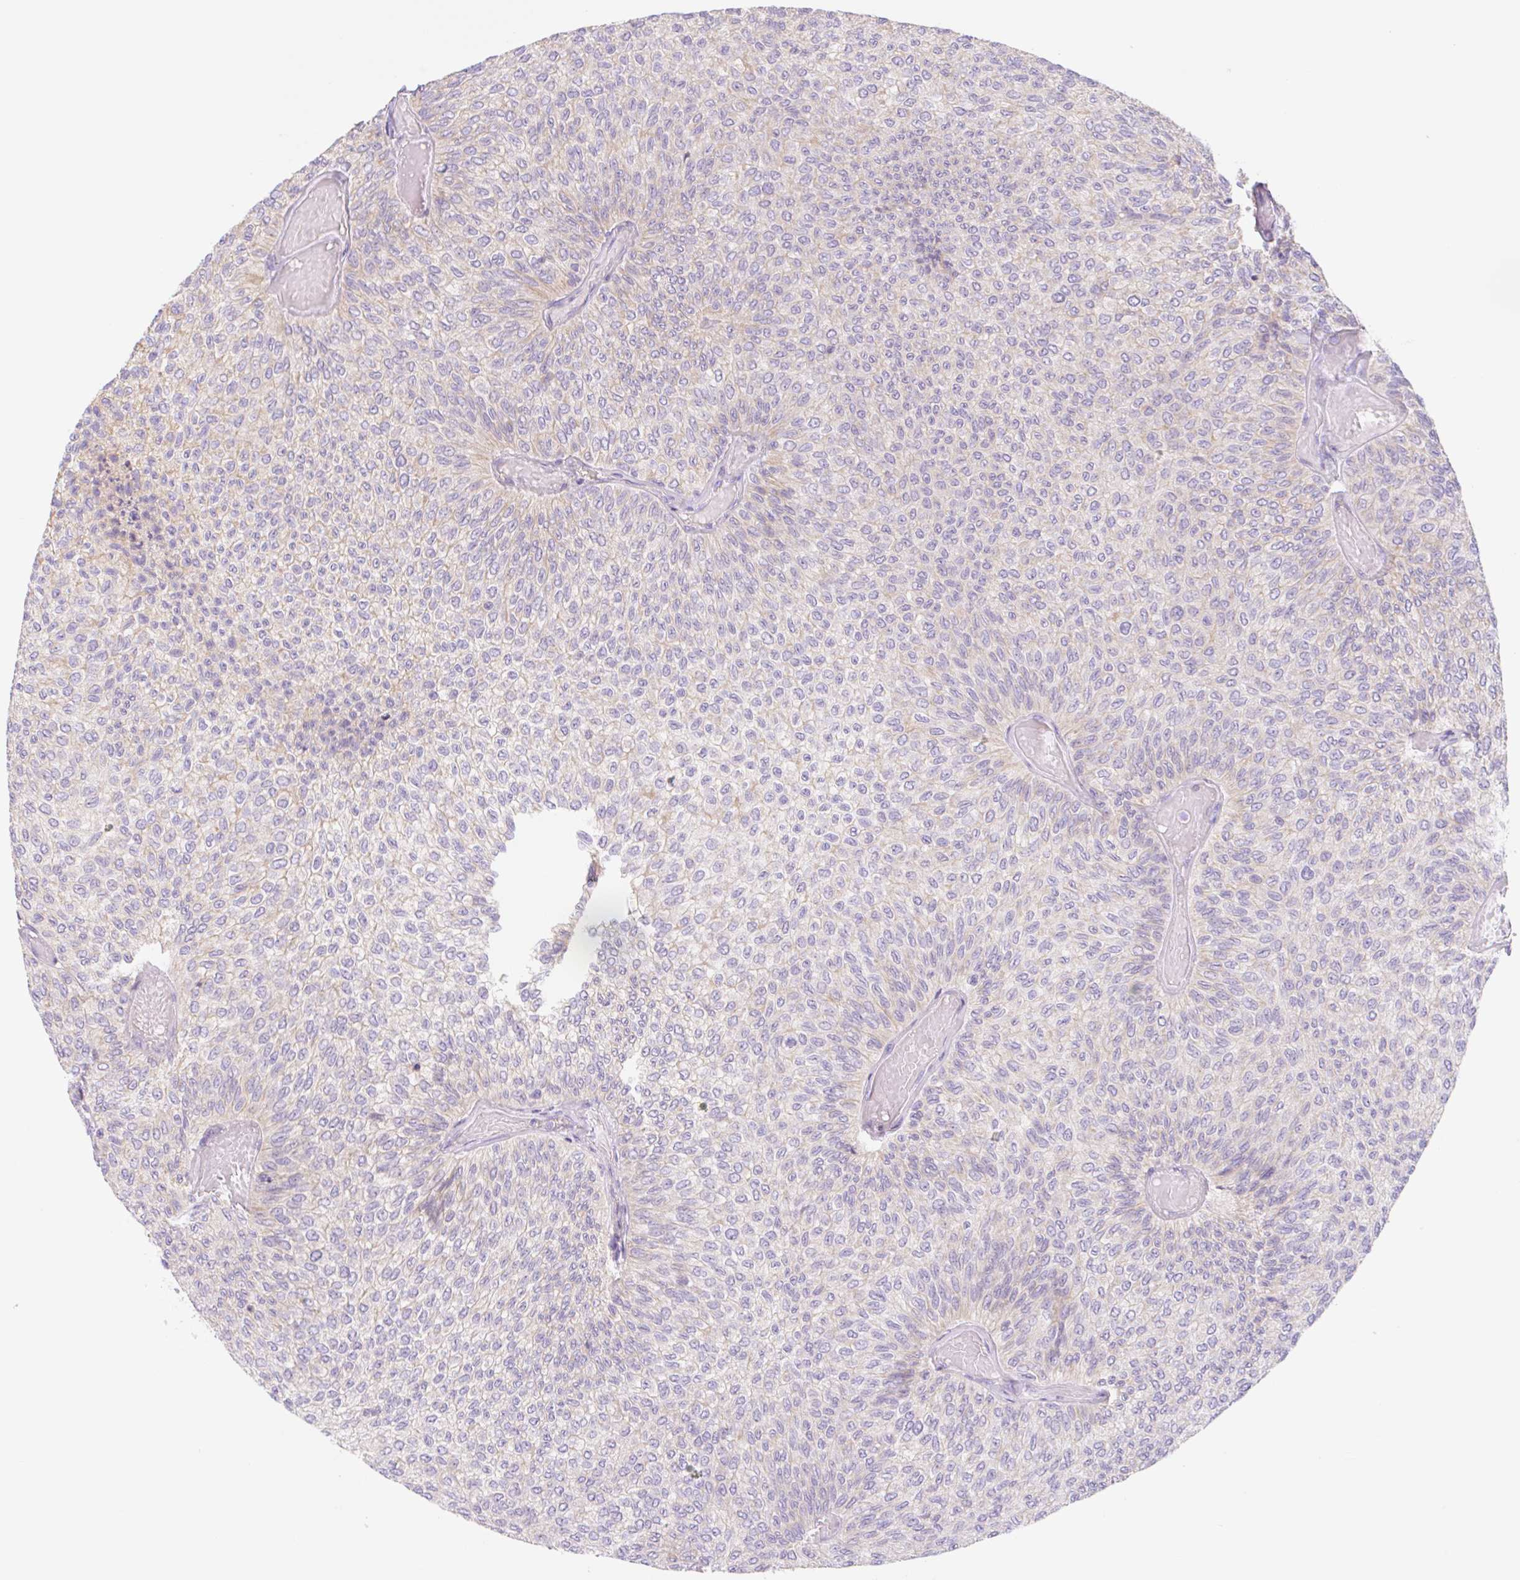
{"staining": {"intensity": "negative", "quantity": "none", "location": "none"}, "tissue": "urothelial cancer", "cell_type": "Tumor cells", "image_type": "cancer", "snomed": [{"axis": "morphology", "description": "Urothelial carcinoma, Low grade"}, {"axis": "topography", "description": "Urinary bladder"}], "caption": "Histopathology image shows no significant protein expression in tumor cells of urothelial cancer.", "gene": "LYVE1", "patient": {"sex": "male", "age": 78}}